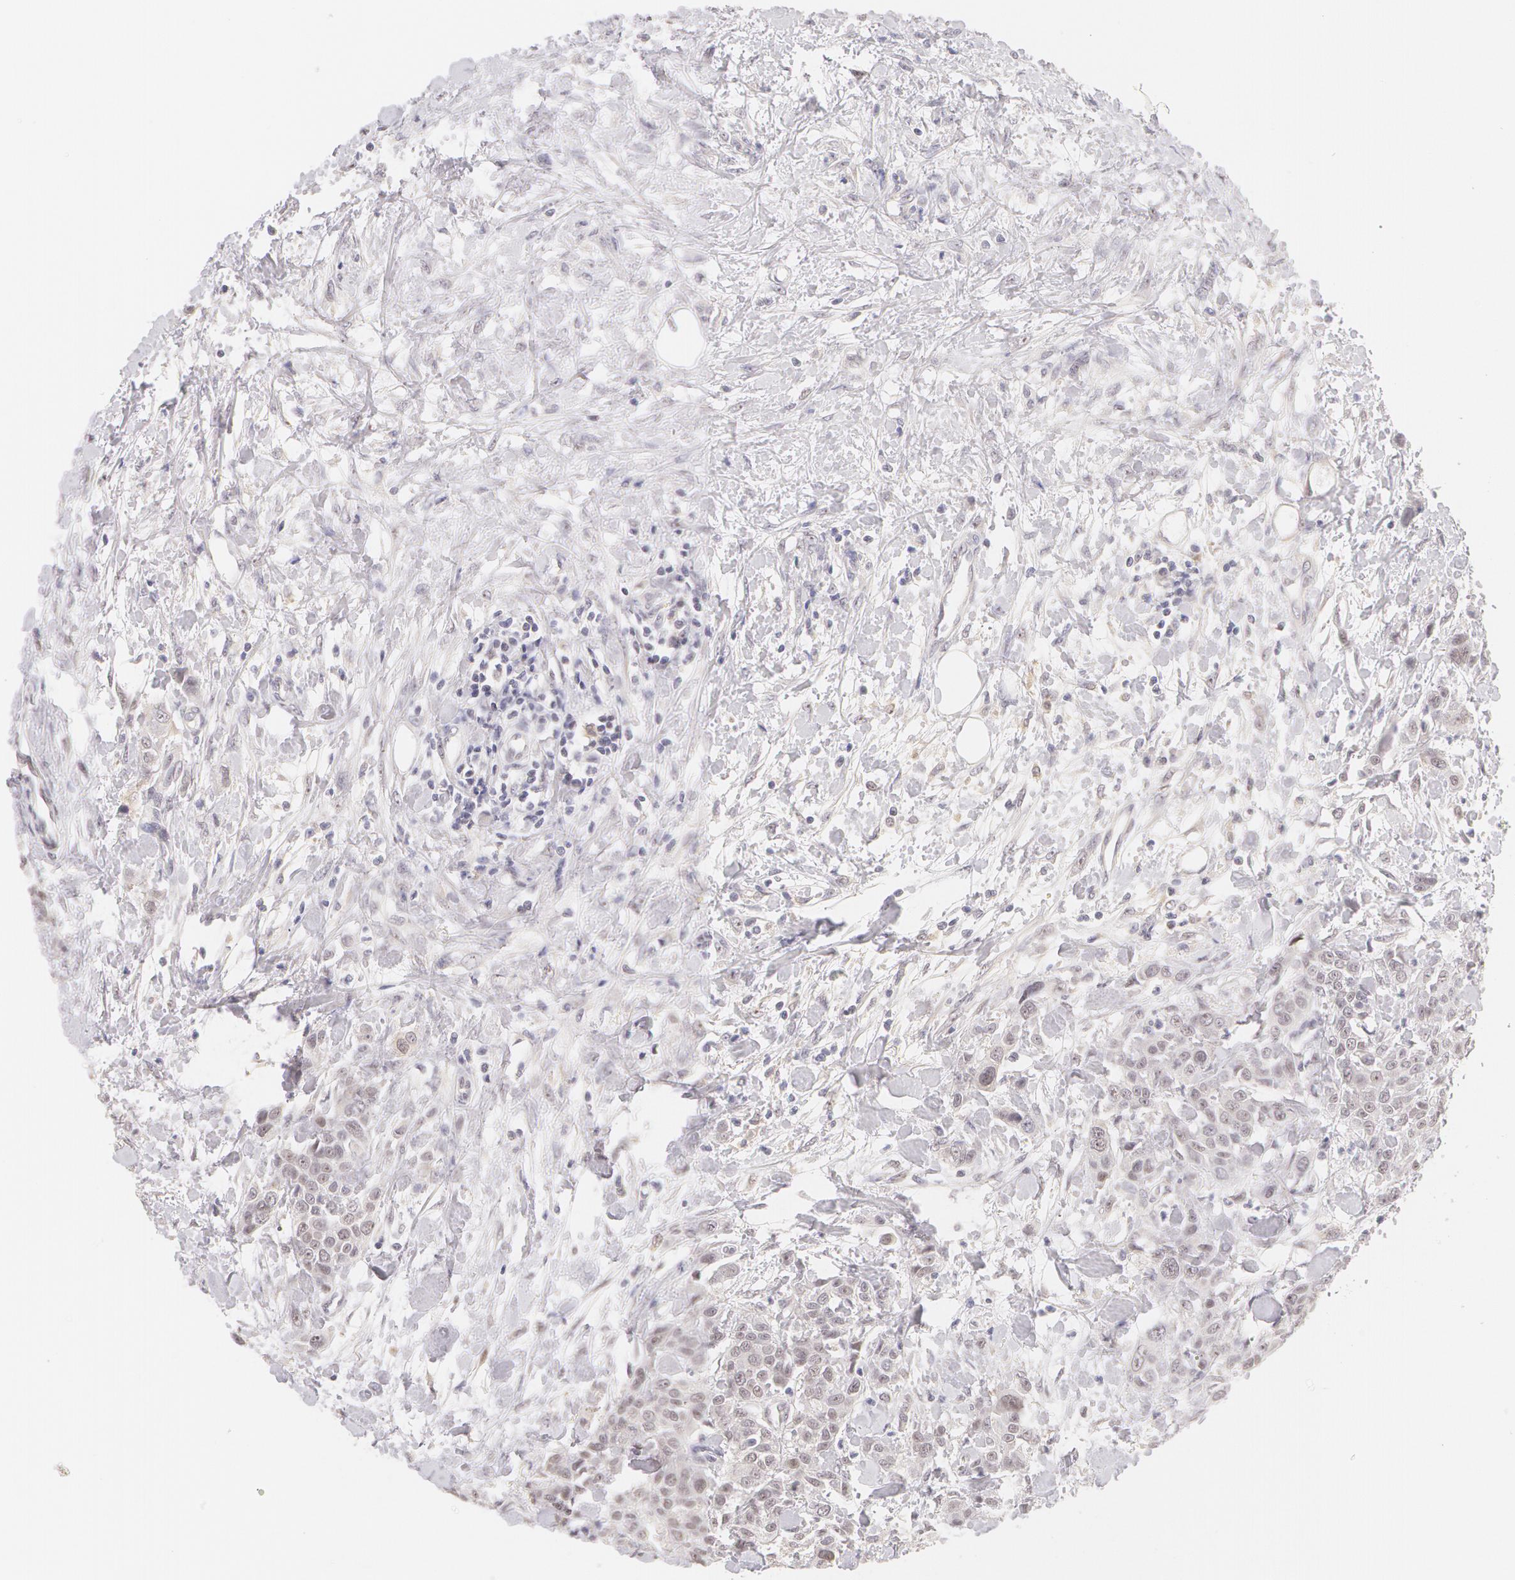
{"staining": {"intensity": "negative", "quantity": "none", "location": "none"}, "tissue": "urothelial cancer", "cell_type": "Tumor cells", "image_type": "cancer", "snomed": [{"axis": "morphology", "description": "Urothelial carcinoma, High grade"}, {"axis": "topography", "description": "Urinary bladder"}], "caption": "Immunohistochemical staining of urothelial cancer exhibits no significant staining in tumor cells. (DAB (3,3'-diaminobenzidine) IHC visualized using brightfield microscopy, high magnification).", "gene": "ZNF597", "patient": {"sex": "male", "age": 56}}